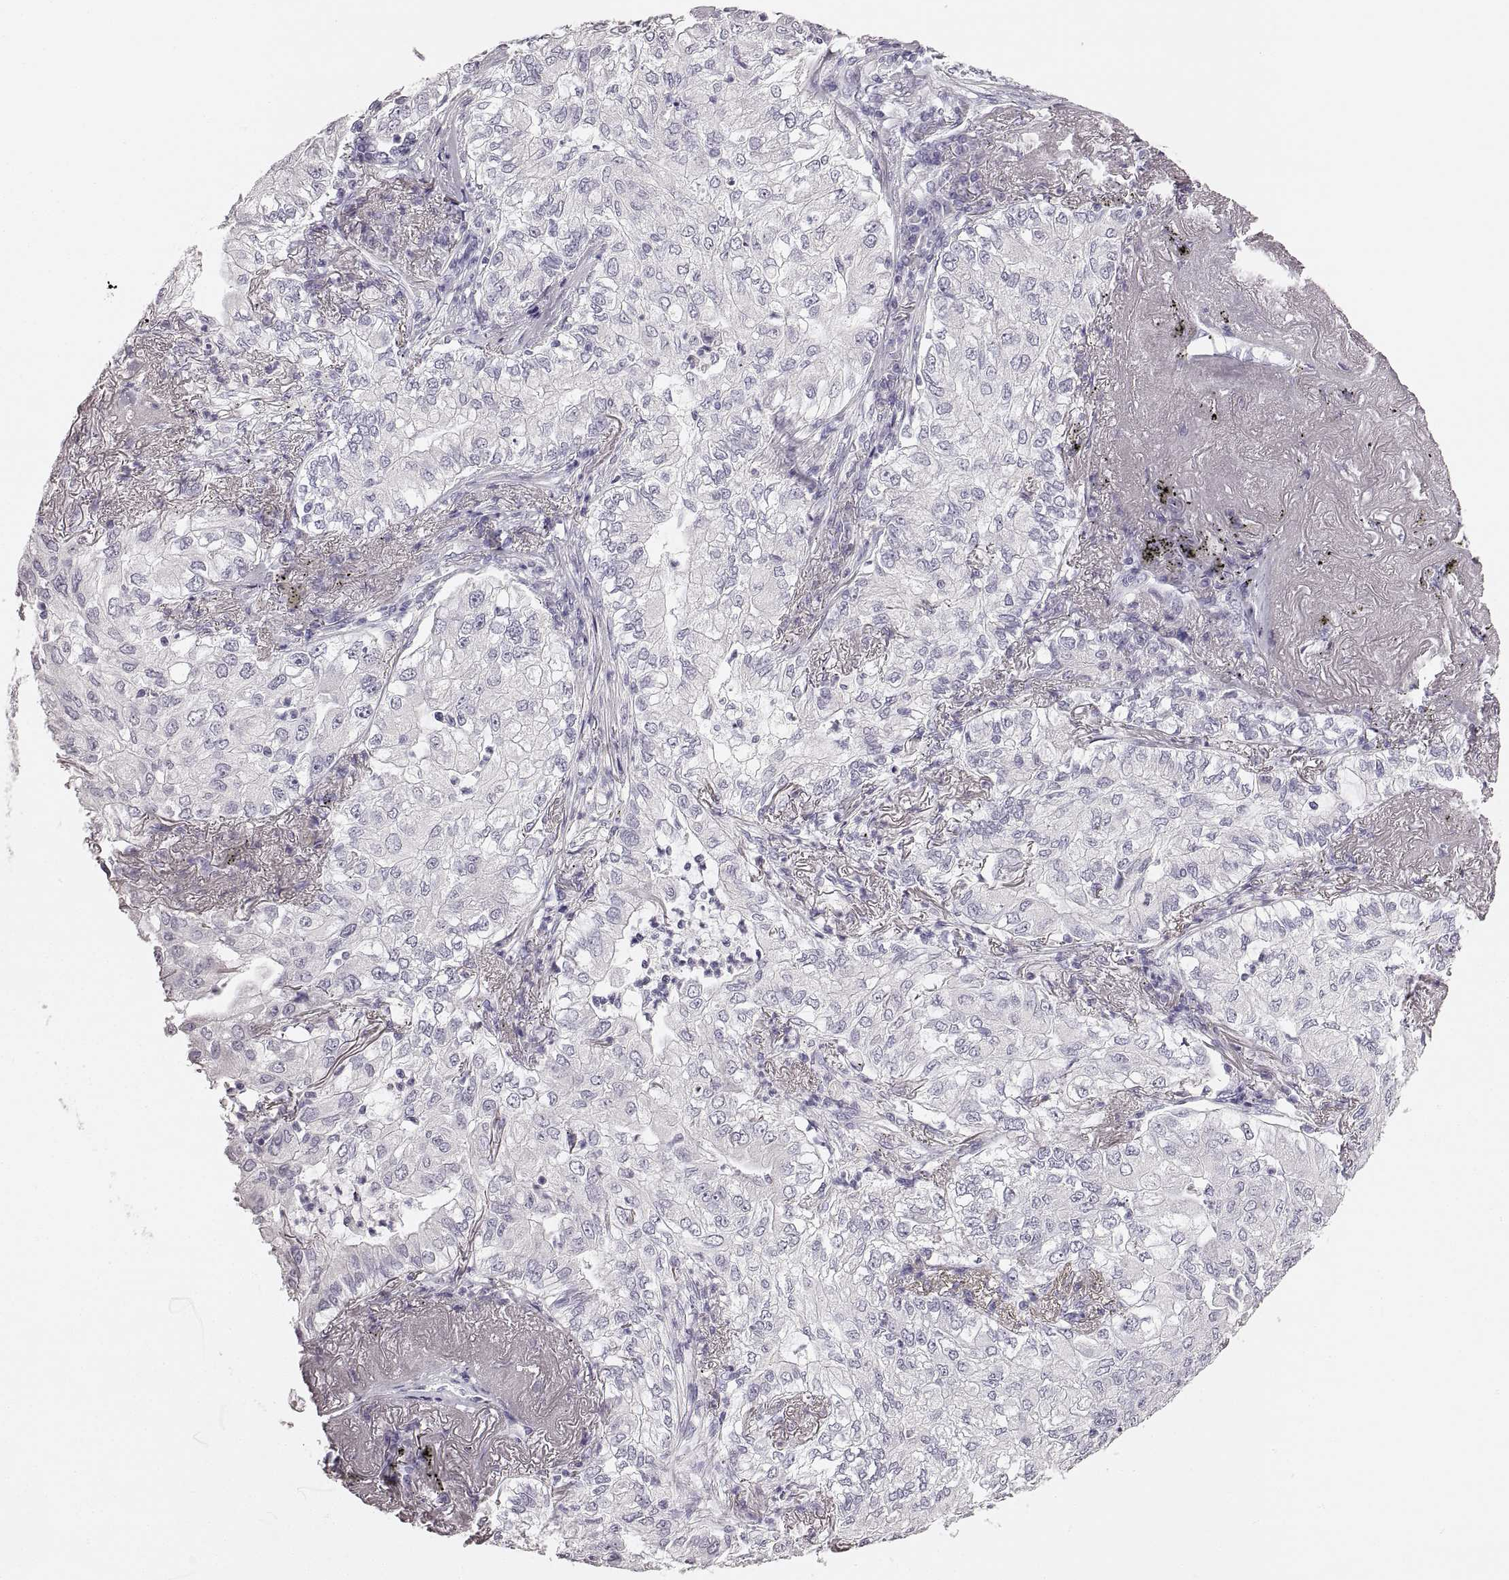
{"staining": {"intensity": "negative", "quantity": "none", "location": "none"}, "tissue": "lung cancer", "cell_type": "Tumor cells", "image_type": "cancer", "snomed": [{"axis": "morphology", "description": "Adenocarcinoma, NOS"}, {"axis": "topography", "description": "Lung"}], "caption": "An immunohistochemistry (IHC) image of adenocarcinoma (lung) is shown. There is no staining in tumor cells of adenocarcinoma (lung). (DAB (3,3'-diaminobenzidine) immunohistochemistry (IHC), high magnification).", "gene": "RDH13", "patient": {"sex": "female", "age": 73}}